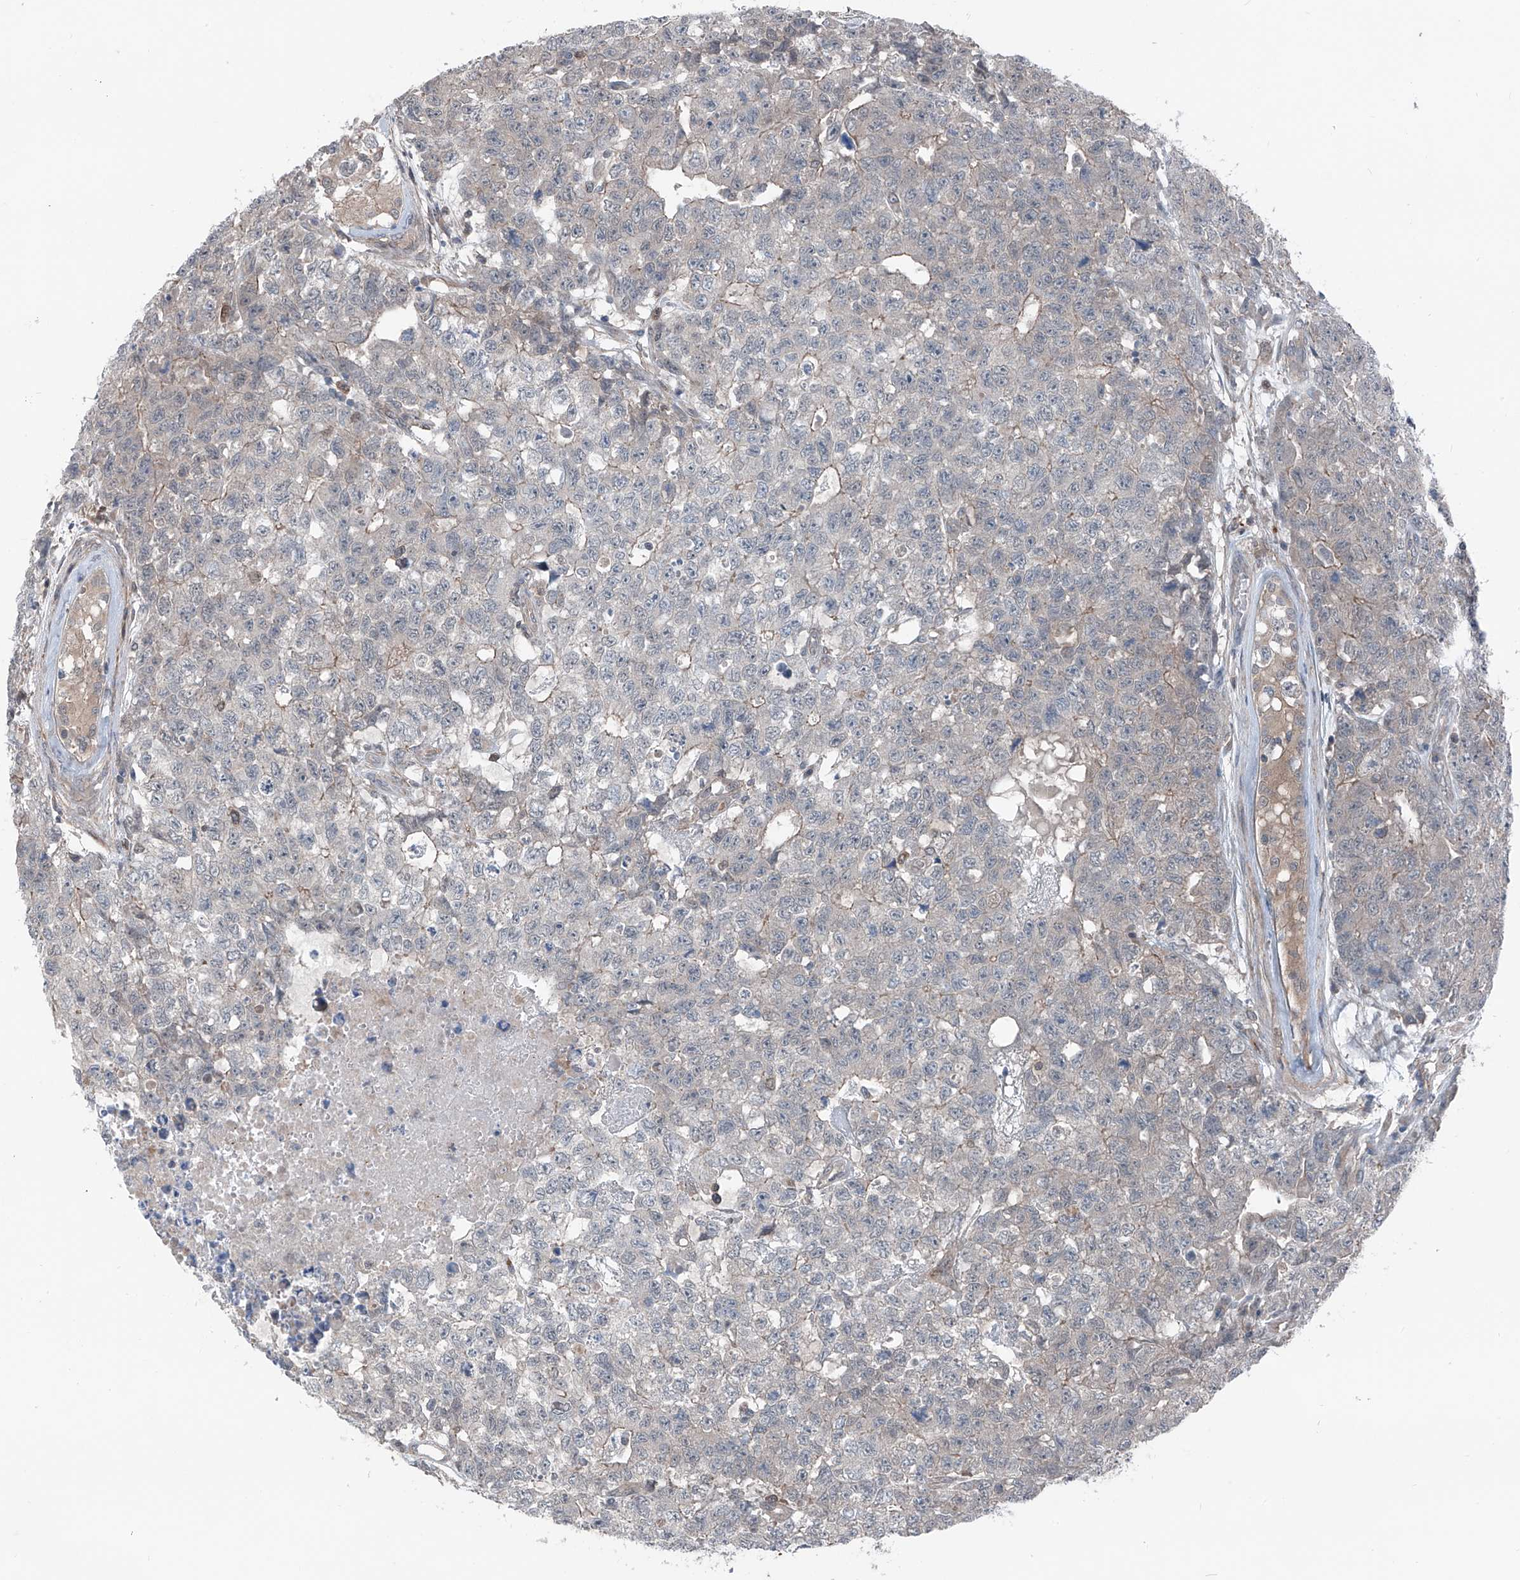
{"staining": {"intensity": "negative", "quantity": "none", "location": "none"}, "tissue": "testis cancer", "cell_type": "Tumor cells", "image_type": "cancer", "snomed": [{"axis": "morphology", "description": "Carcinoma, Embryonal, NOS"}, {"axis": "topography", "description": "Testis"}], "caption": "Immunohistochemical staining of embryonal carcinoma (testis) shows no significant positivity in tumor cells.", "gene": "HSPB11", "patient": {"sex": "male", "age": 28}}